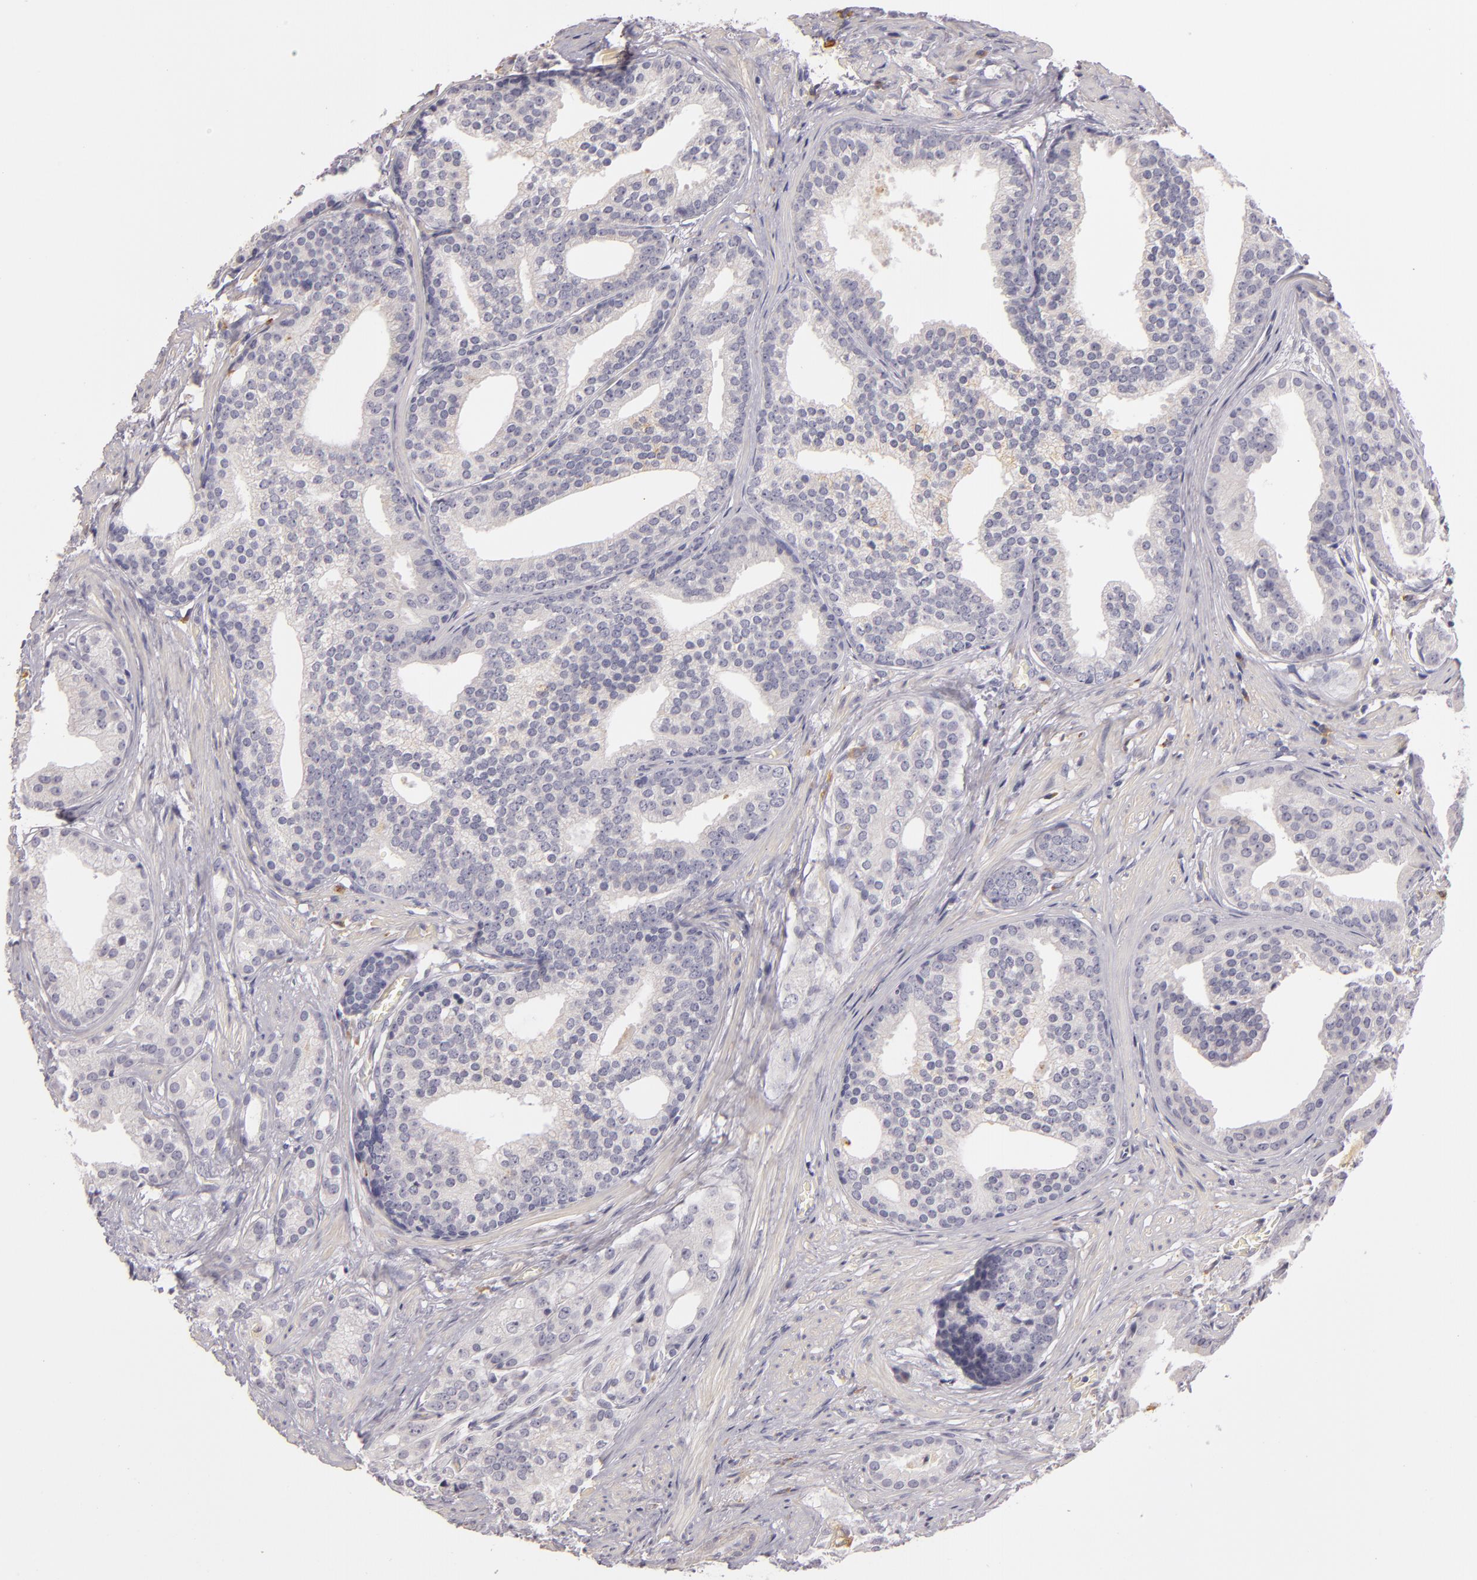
{"staining": {"intensity": "negative", "quantity": "none", "location": "none"}, "tissue": "prostate cancer", "cell_type": "Tumor cells", "image_type": "cancer", "snomed": [{"axis": "morphology", "description": "Adenocarcinoma, Low grade"}, {"axis": "topography", "description": "Prostate"}], "caption": "Immunohistochemistry (IHC) of human prostate cancer shows no staining in tumor cells.", "gene": "TLR8", "patient": {"sex": "male", "age": 71}}